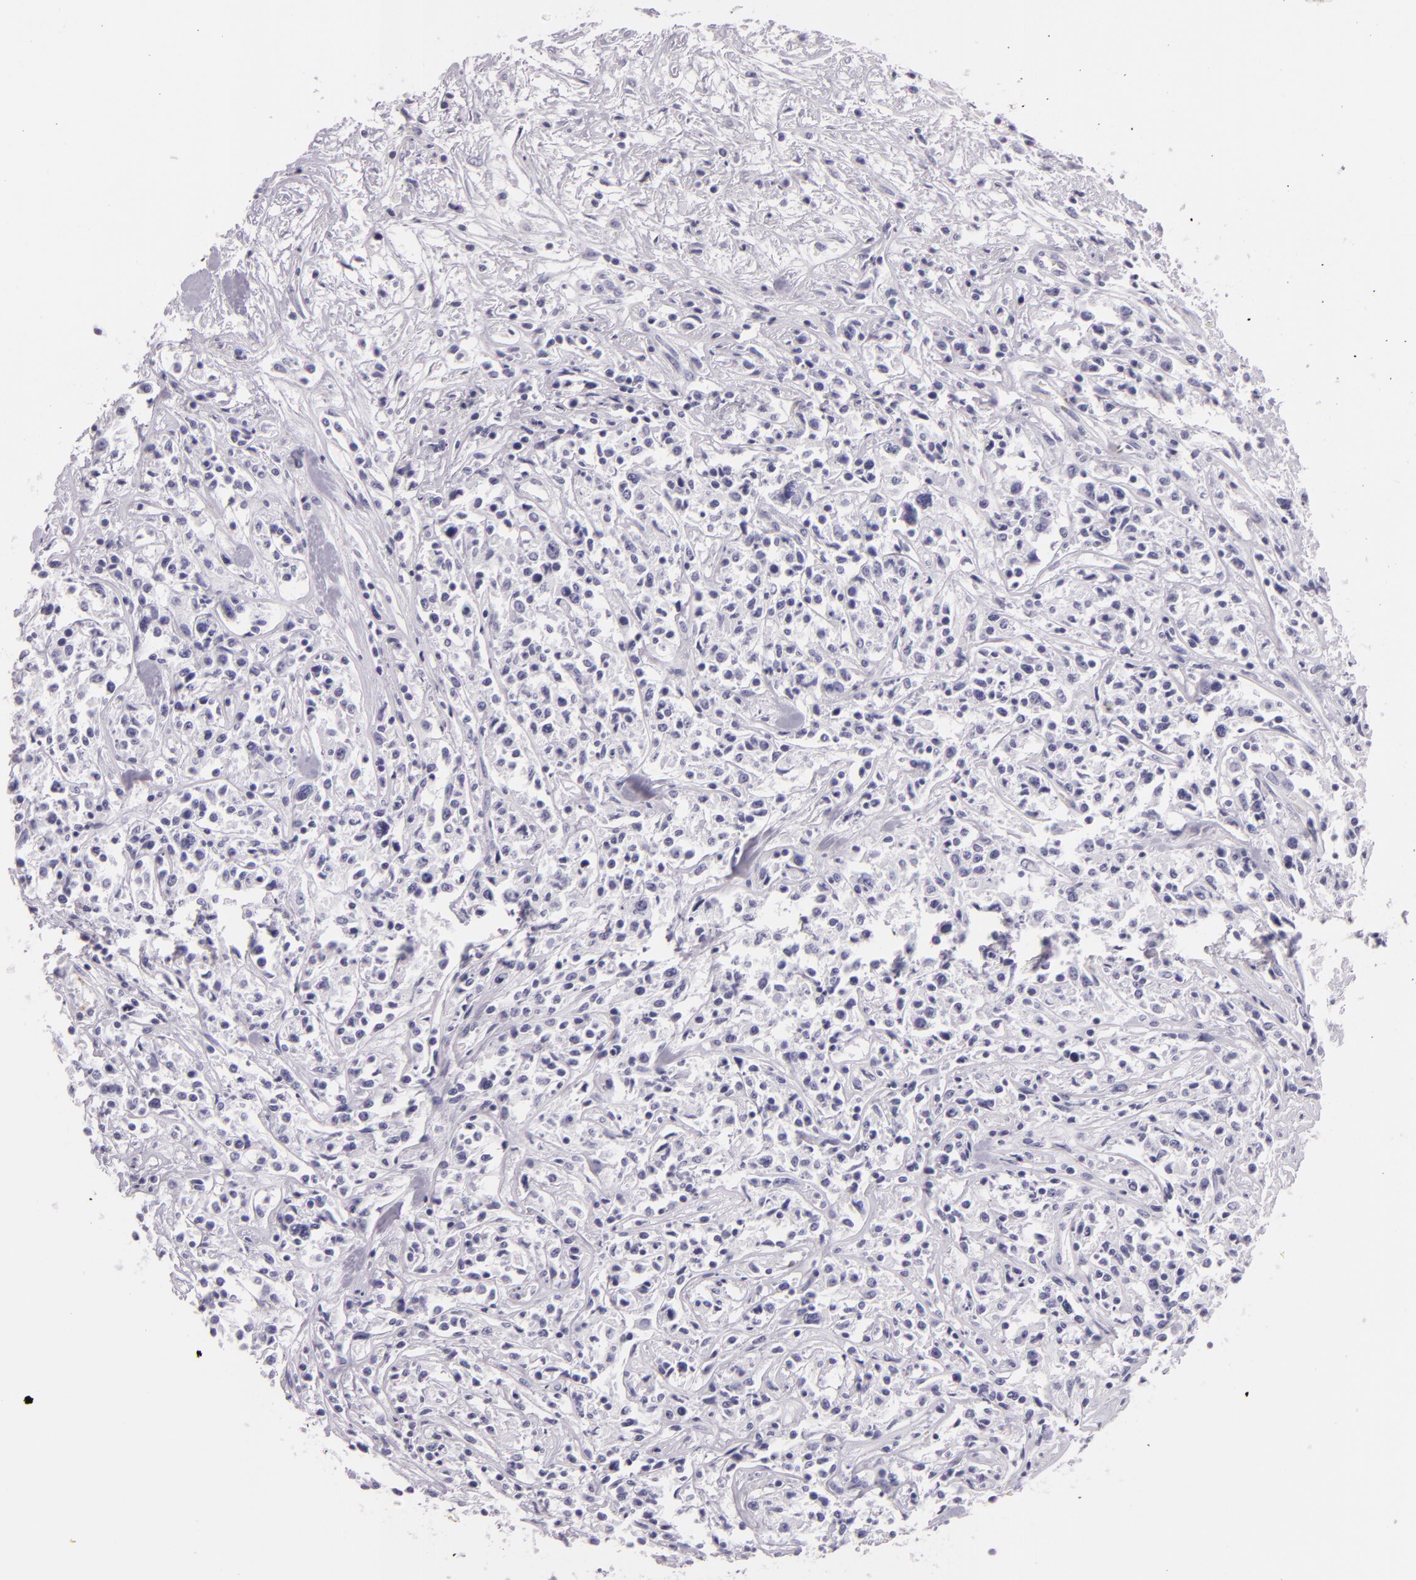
{"staining": {"intensity": "negative", "quantity": "none", "location": "none"}, "tissue": "lymphoma", "cell_type": "Tumor cells", "image_type": "cancer", "snomed": [{"axis": "morphology", "description": "Malignant lymphoma, non-Hodgkin's type, Low grade"}, {"axis": "topography", "description": "Small intestine"}], "caption": "There is no significant expression in tumor cells of lymphoma. (DAB immunohistochemistry visualized using brightfield microscopy, high magnification).", "gene": "DLG4", "patient": {"sex": "female", "age": 59}}